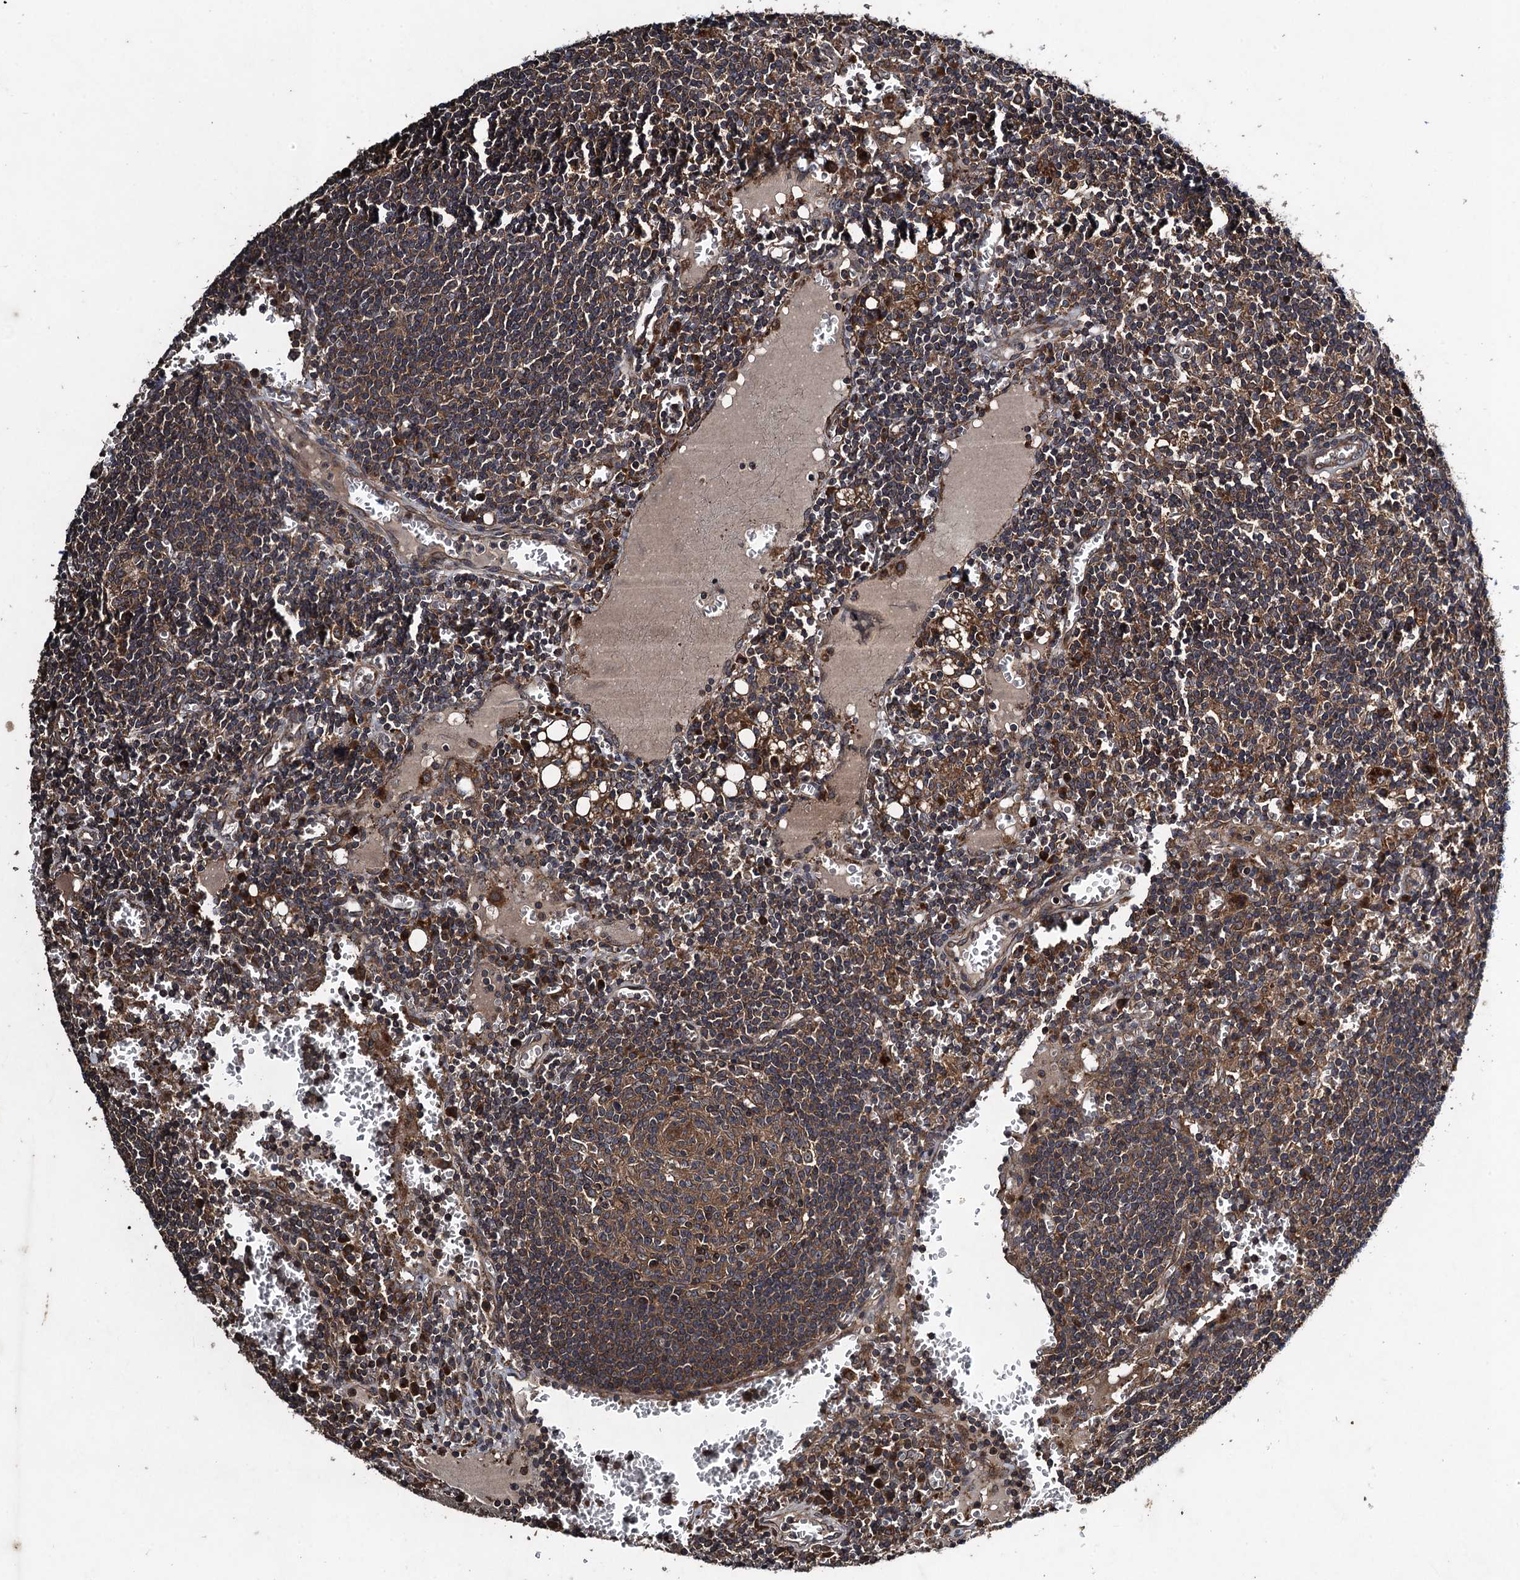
{"staining": {"intensity": "moderate", "quantity": ">75%", "location": "cytoplasmic/membranous"}, "tissue": "lymph node", "cell_type": "Germinal center cells", "image_type": "normal", "snomed": [{"axis": "morphology", "description": "Normal tissue, NOS"}, {"axis": "topography", "description": "Lymph node"}], "caption": "Lymph node stained with DAB immunohistochemistry (IHC) reveals medium levels of moderate cytoplasmic/membranous expression in approximately >75% of germinal center cells. (brown staining indicates protein expression, while blue staining denotes nuclei).", "gene": "CNTN5", "patient": {"sex": "female", "age": 73}}